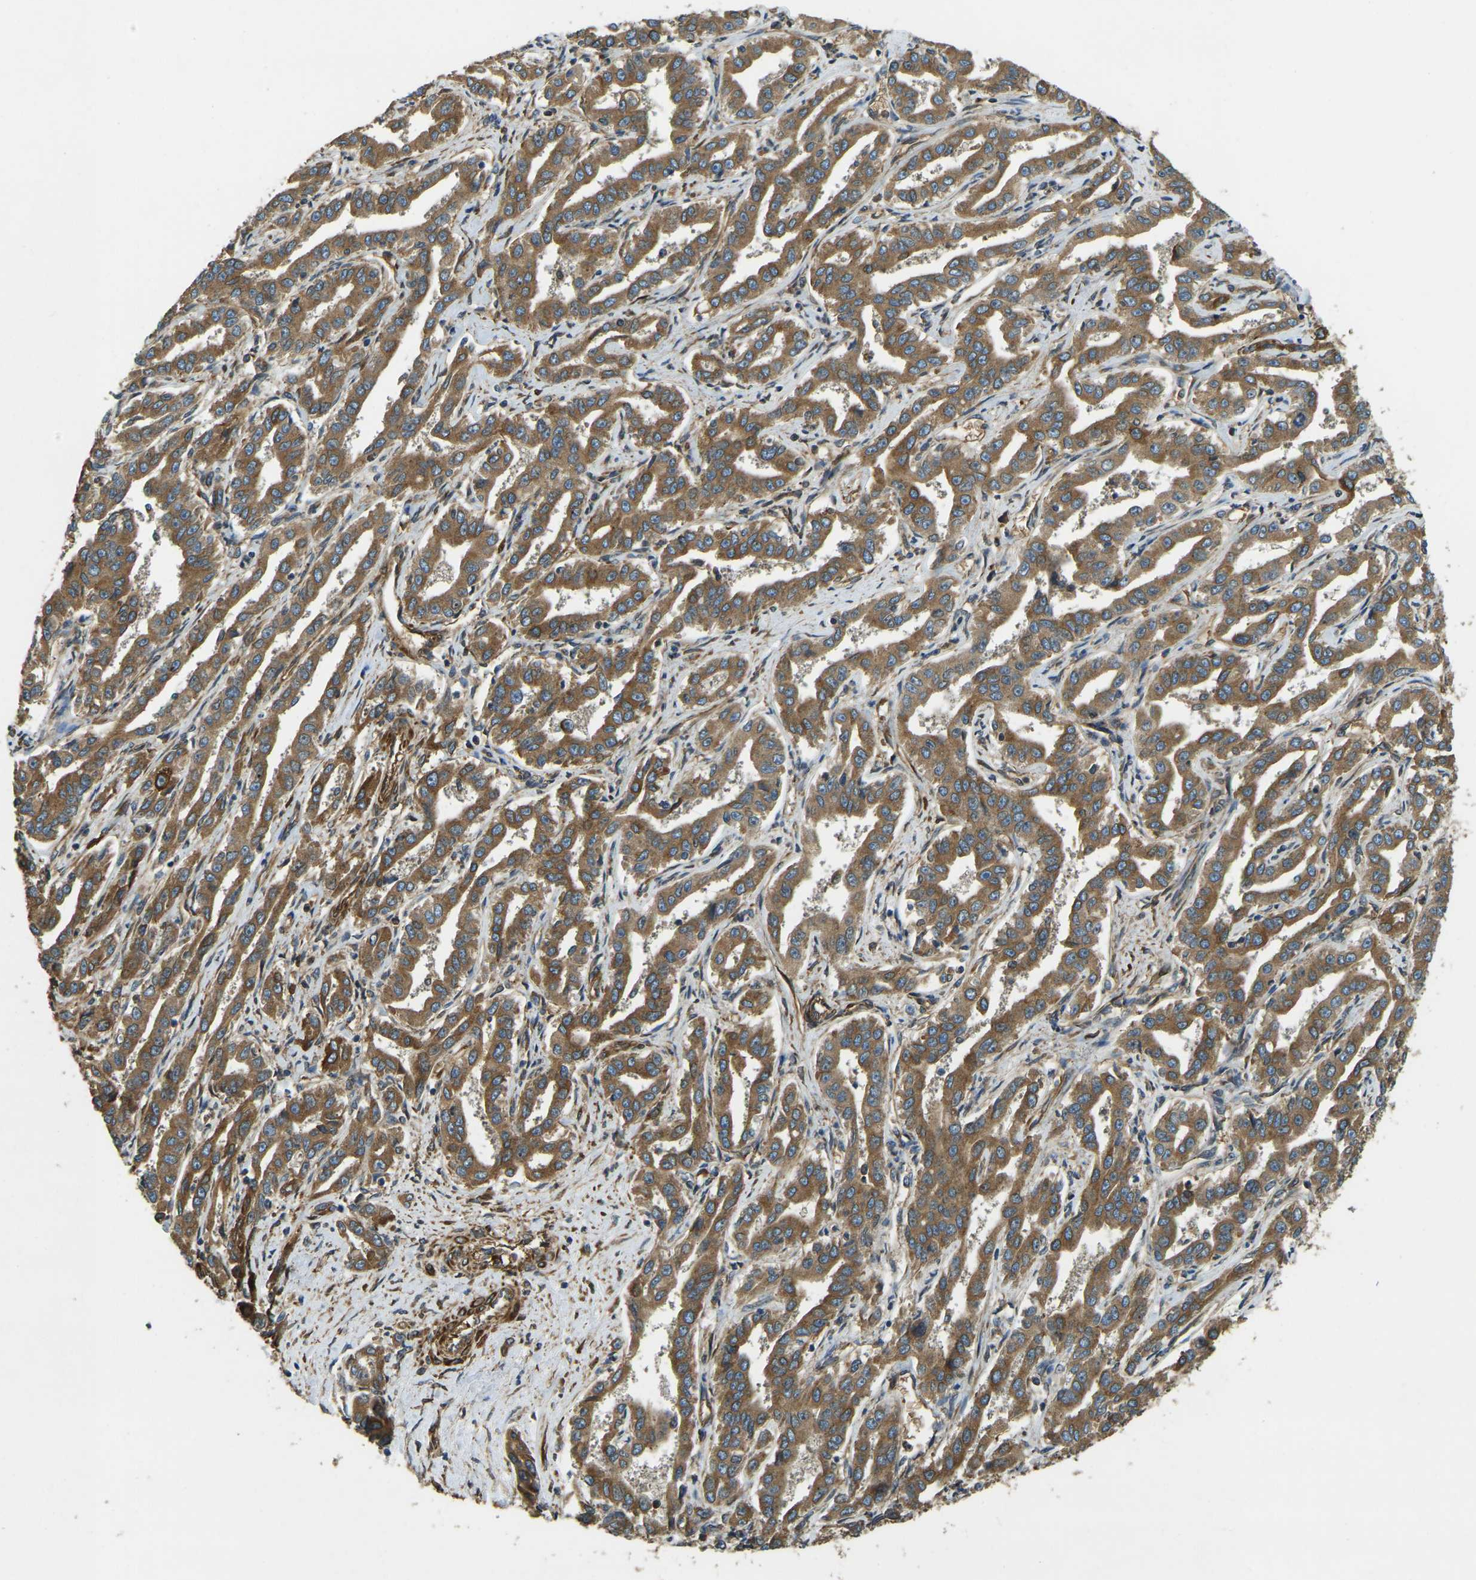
{"staining": {"intensity": "moderate", "quantity": ">75%", "location": "cytoplasmic/membranous"}, "tissue": "liver cancer", "cell_type": "Tumor cells", "image_type": "cancer", "snomed": [{"axis": "morphology", "description": "Cholangiocarcinoma"}, {"axis": "topography", "description": "Liver"}], "caption": "A brown stain highlights moderate cytoplasmic/membranous expression of a protein in human cholangiocarcinoma (liver) tumor cells.", "gene": "ERGIC1", "patient": {"sex": "male", "age": 59}}